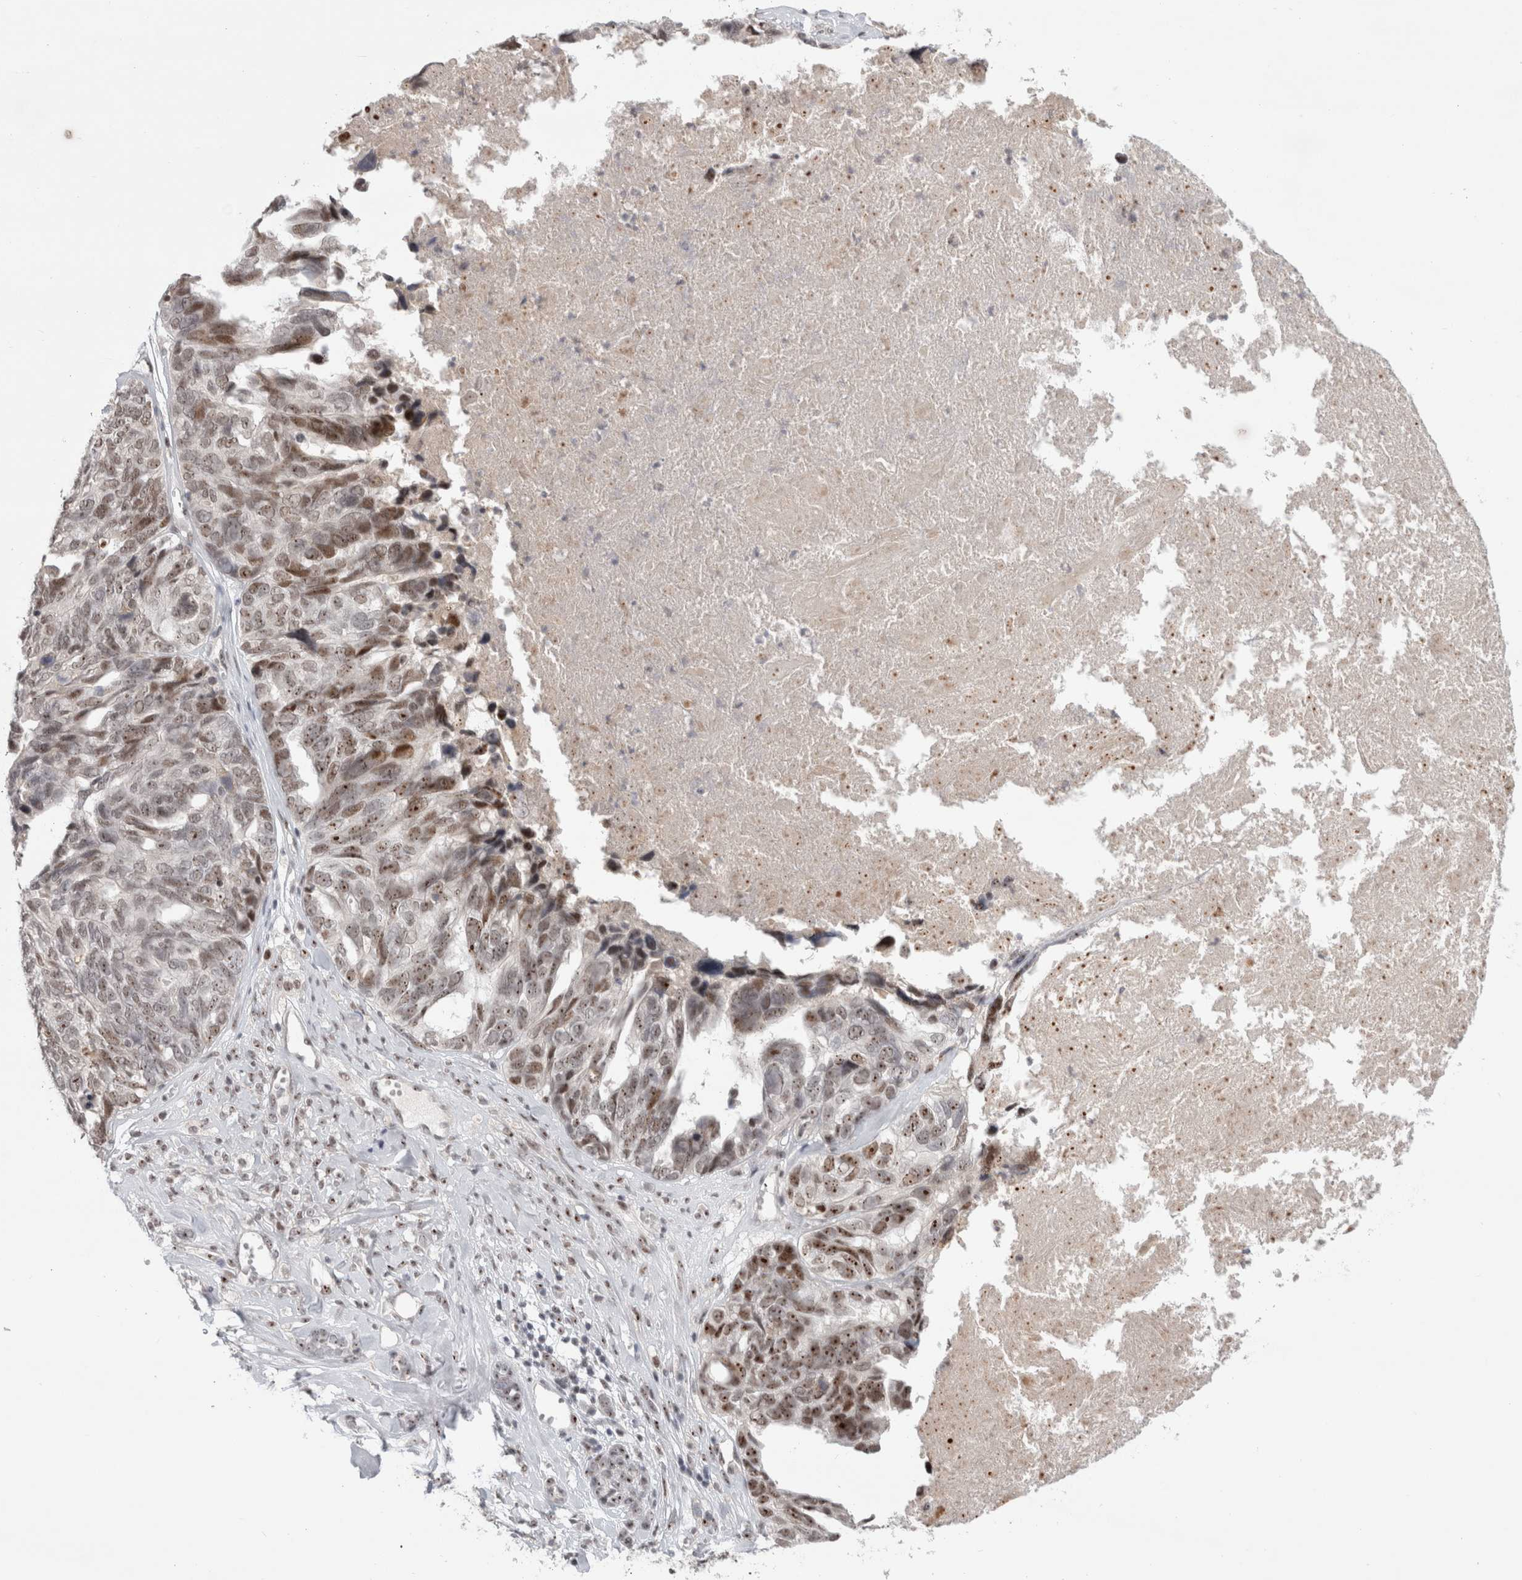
{"staining": {"intensity": "weak", "quantity": ">75%", "location": "nuclear"}, "tissue": "ovarian cancer", "cell_type": "Tumor cells", "image_type": "cancer", "snomed": [{"axis": "morphology", "description": "Cystadenocarcinoma, serous, NOS"}, {"axis": "topography", "description": "Ovary"}], "caption": "Human serous cystadenocarcinoma (ovarian) stained with a brown dye shows weak nuclear positive staining in about >75% of tumor cells.", "gene": "SENP6", "patient": {"sex": "female", "age": 79}}